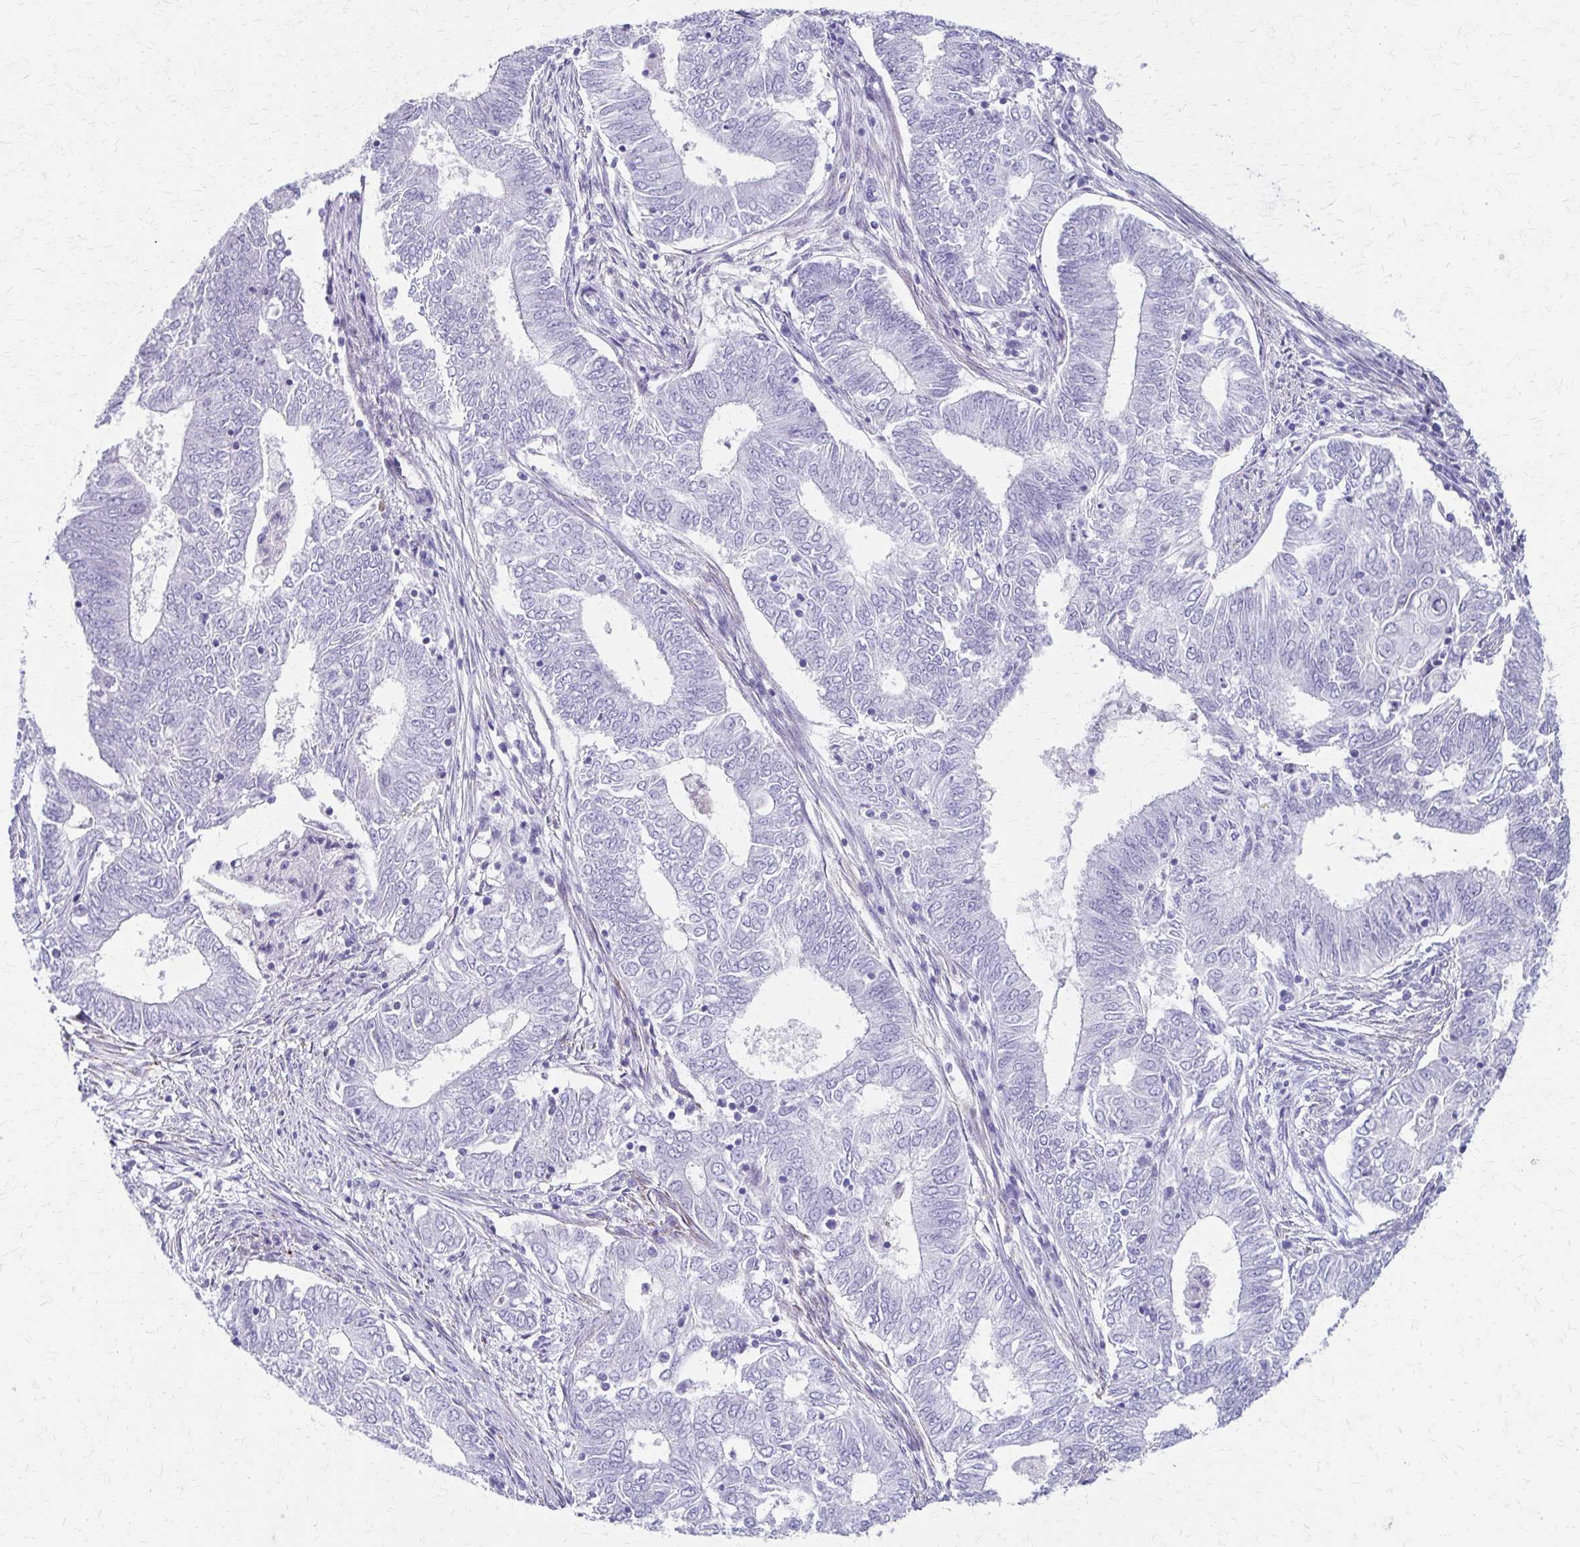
{"staining": {"intensity": "negative", "quantity": "none", "location": "none"}, "tissue": "endometrial cancer", "cell_type": "Tumor cells", "image_type": "cancer", "snomed": [{"axis": "morphology", "description": "Adenocarcinoma, NOS"}, {"axis": "topography", "description": "Endometrium"}], "caption": "Immunohistochemical staining of human adenocarcinoma (endometrial) shows no significant positivity in tumor cells. (DAB (3,3'-diaminobenzidine) immunohistochemistry (IHC) with hematoxylin counter stain).", "gene": "ZSCAN5B", "patient": {"sex": "female", "age": 62}}